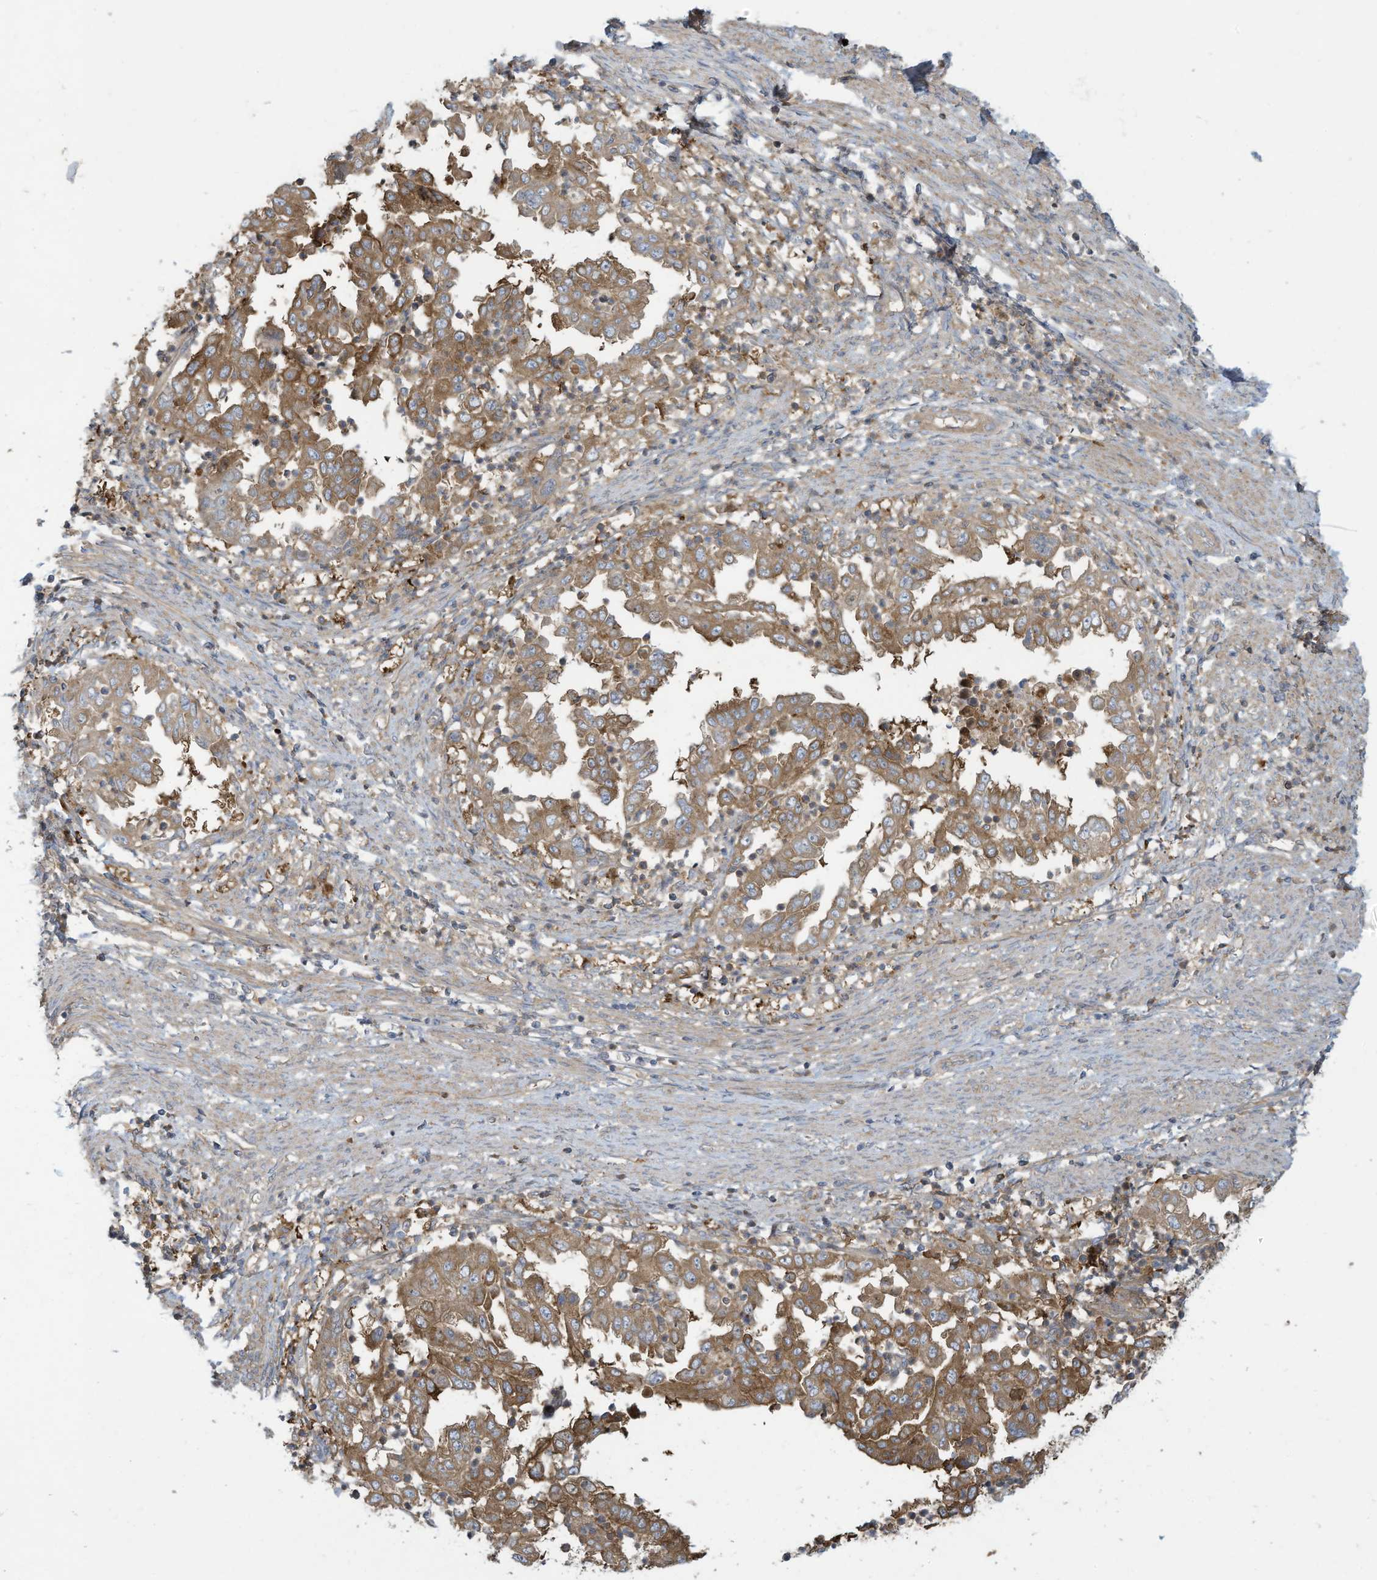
{"staining": {"intensity": "moderate", "quantity": ">75%", "location": "cytoplasmic/membranous"}, "tissue": "endometrial cancer", "cell_type": "Tumor cells", "image_type": "cancer", "snomed": [{"axis": "morphology", "description": "Adenocarcinoma, NOS"}, {"axis": "topography", "description": "Endometrium"}], "caption": "DAB (3,3'-diaminobenzidine) immunohistochemical staining of endometrial adenocarcinoma reveals moderate cytoplasmic/membranous protein staining in about >75% of tumor cells. The staining was performed using DAB, with brown indicating positive protein expression. Nuclei are stained blue with hematoxylin.", "gene": "ADI1", "patient": {"sex": "female", "age": 85}}